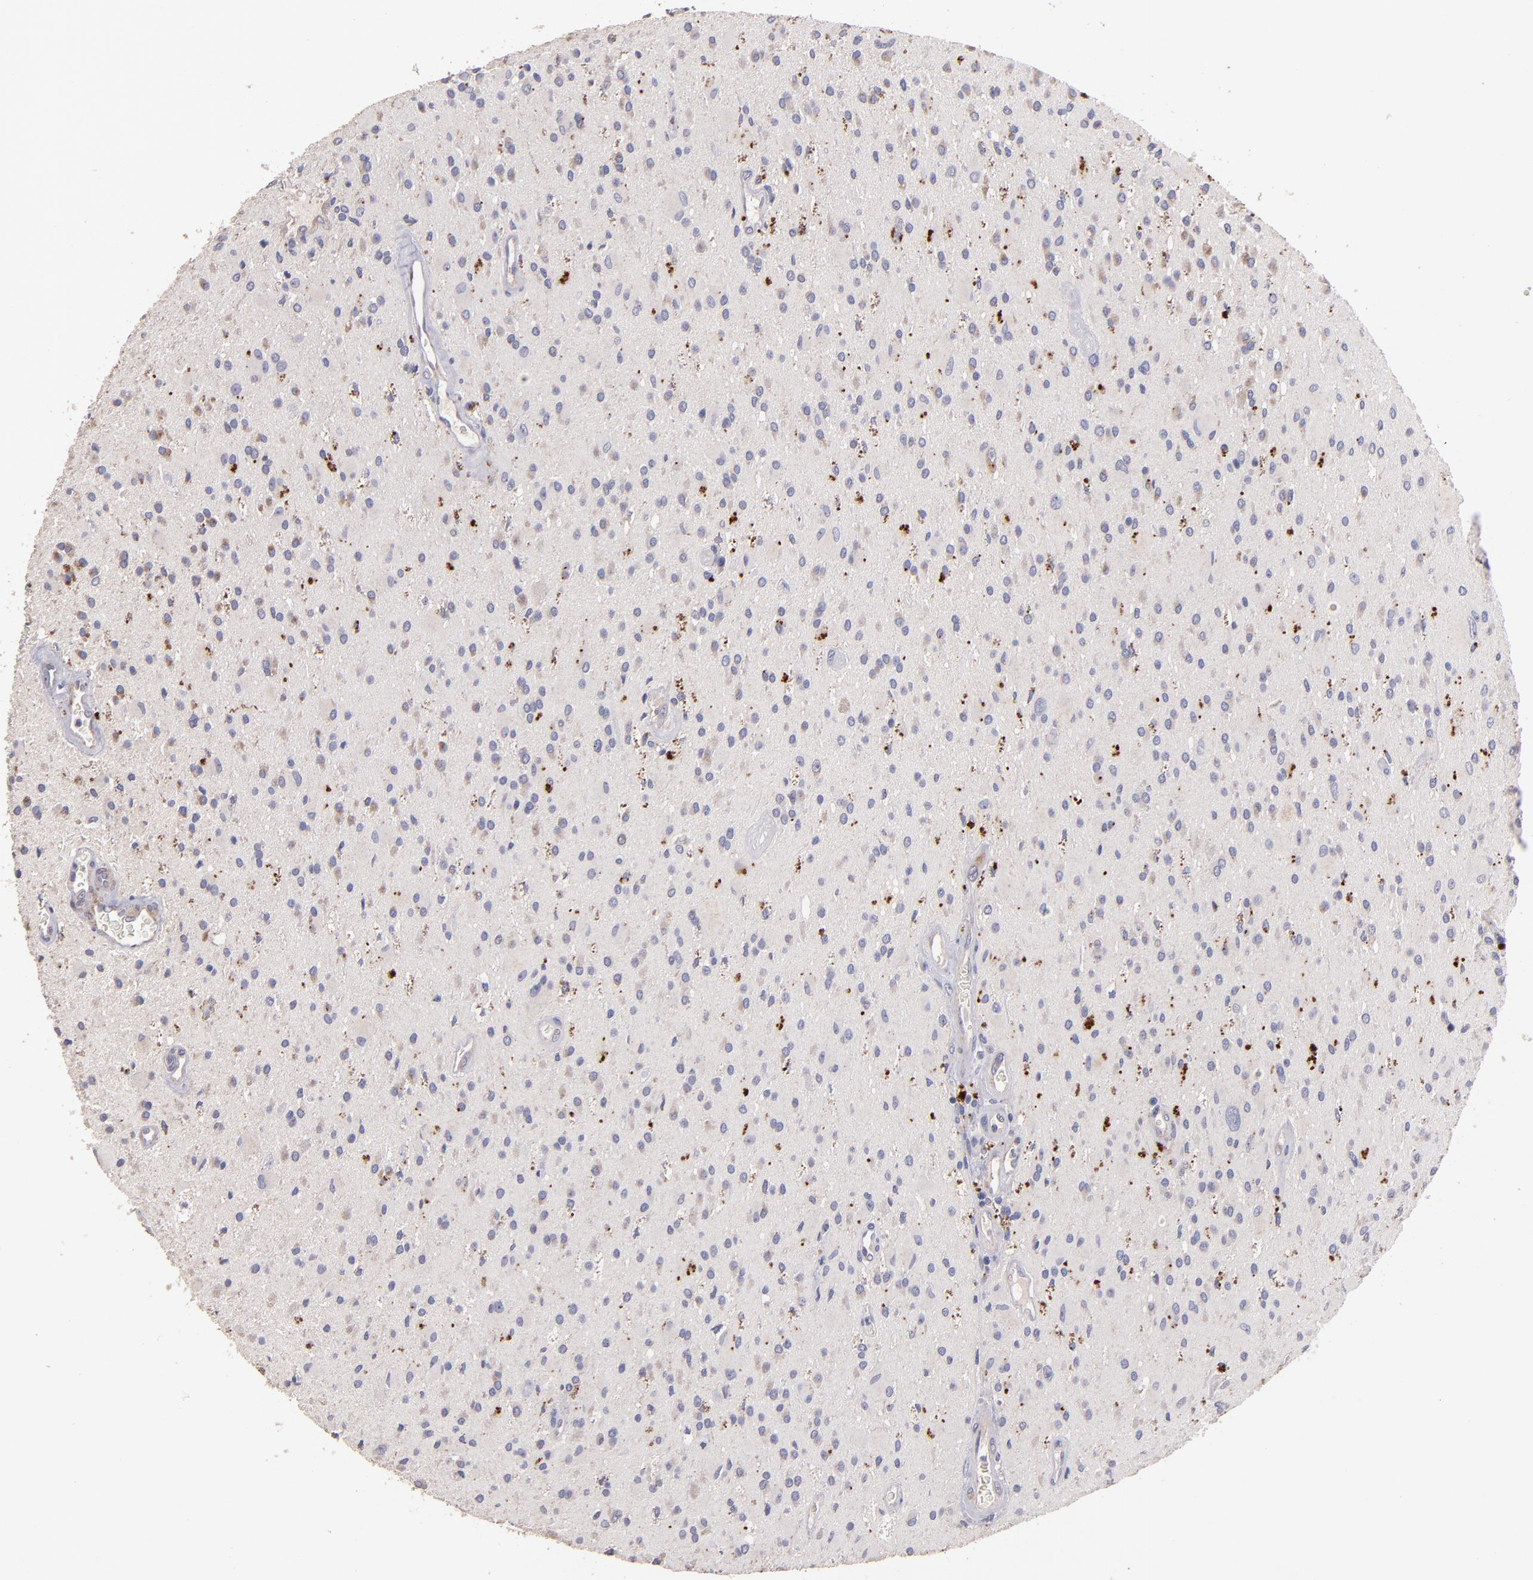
{"staining": {"intensity": "negative", "quantity": "none", "location": "none"}, "tissue": "glioma", "cell_type": "Tumor cells", "image_type": "cancer", "snomed": [{"axis": "morphology", "description": "Glioma, malignant, Low grade"}, {"axis": "topography", "description": "Brain"}], "caption": "High power microscopy image of an immunohistochemistry micrograph of malignant low-grade glioma, revealing no significant positivity in tumor cells.", "gene": "MAGEE1", "patient": {"sex": "male", "age": 58}}